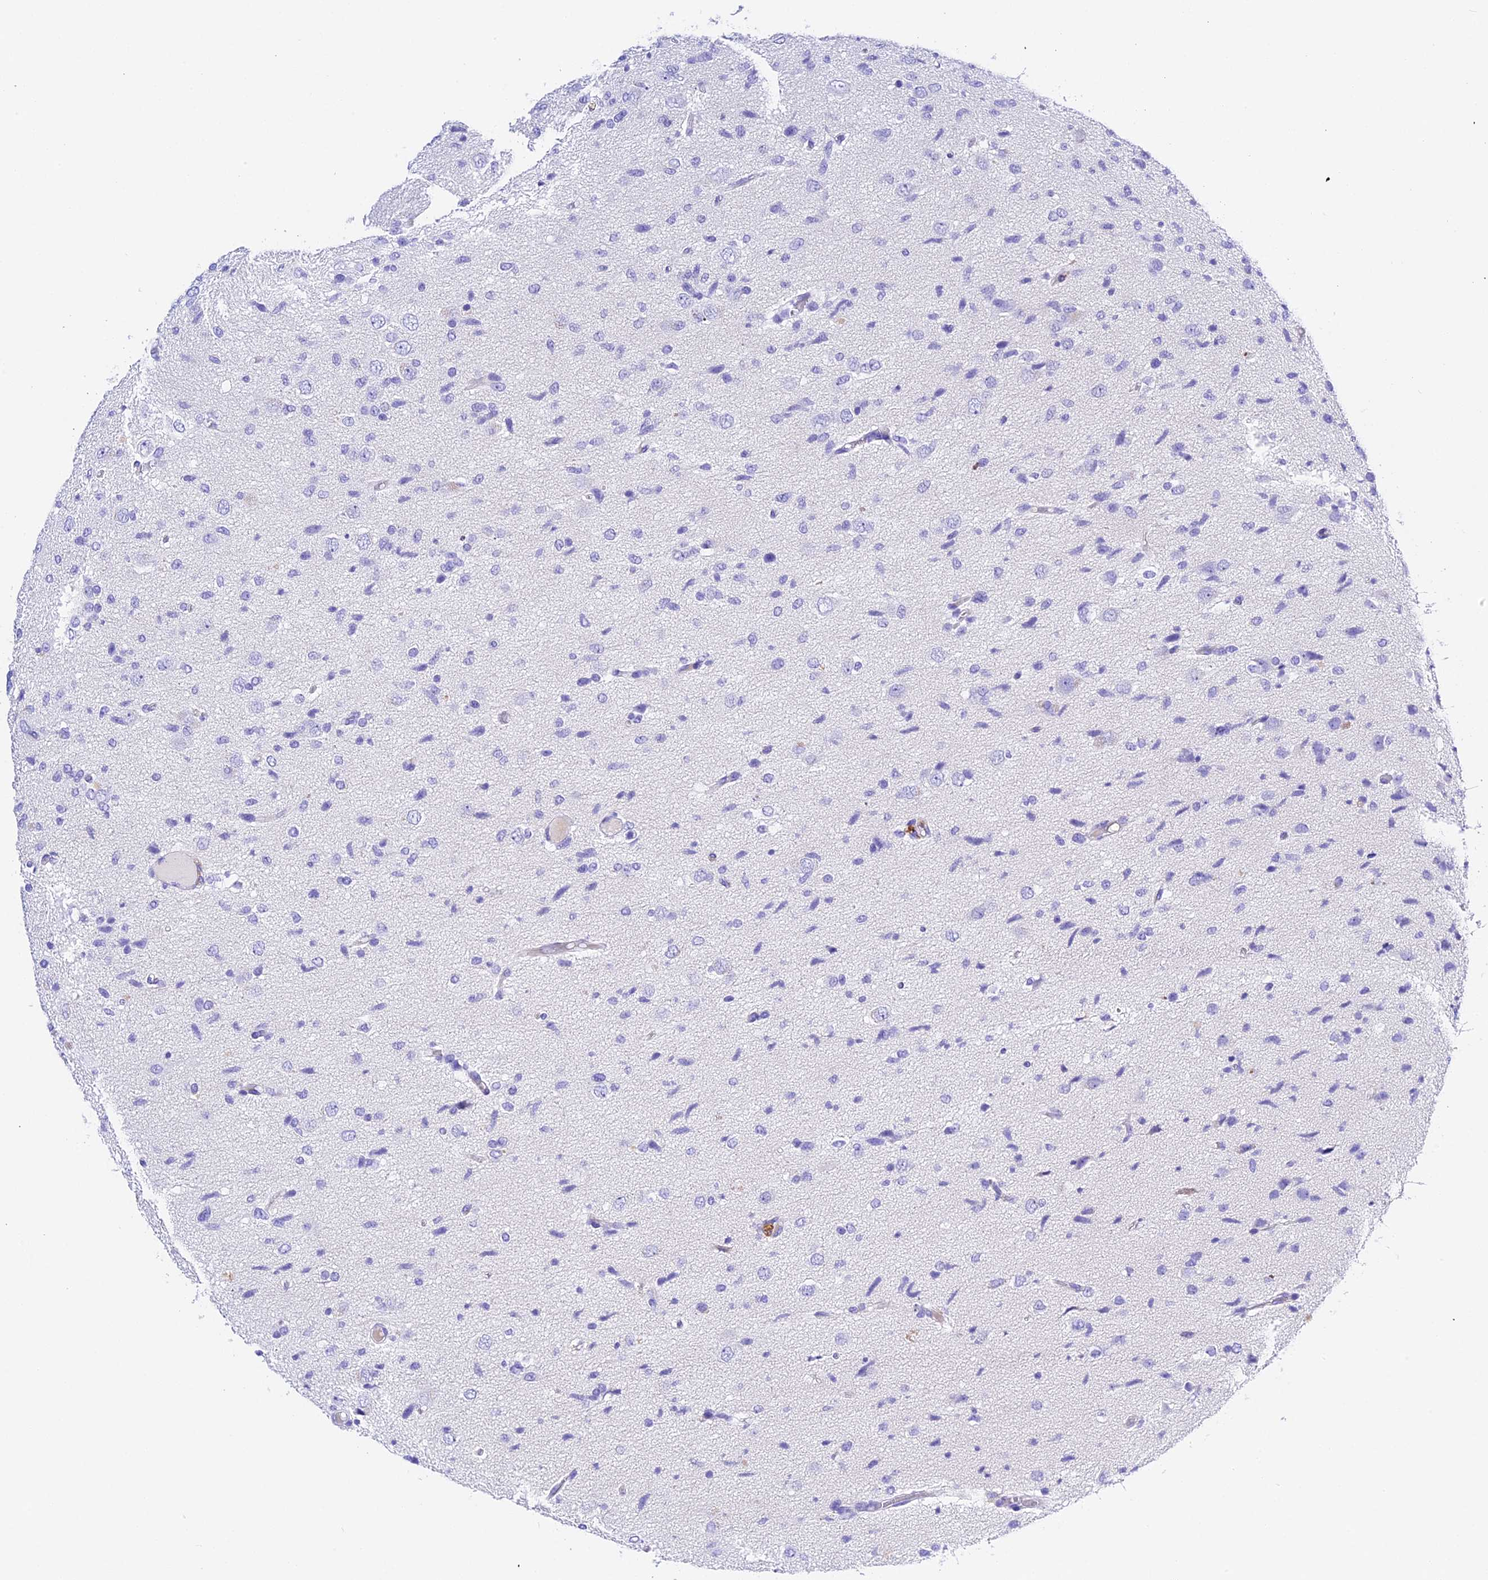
{"staining": {"intensity": "negative", "quantity": "none", "location": "none"}, "tissue": "glioma", "cell_type": "Tumor cells", "image_type": "cancer", "snomed": [{"axis": "morphology", "description": "Glioma, malignant, High grade"}, {"axis": "topography", "description": "Brain"}], "caption": "DAB (3,3'-diaminobenzidine) immunohistochemical staining of glioma displays no significant expression in tumor cells.", "gene": "PSG11", "patient": {"sex": "female", "age": 59}}